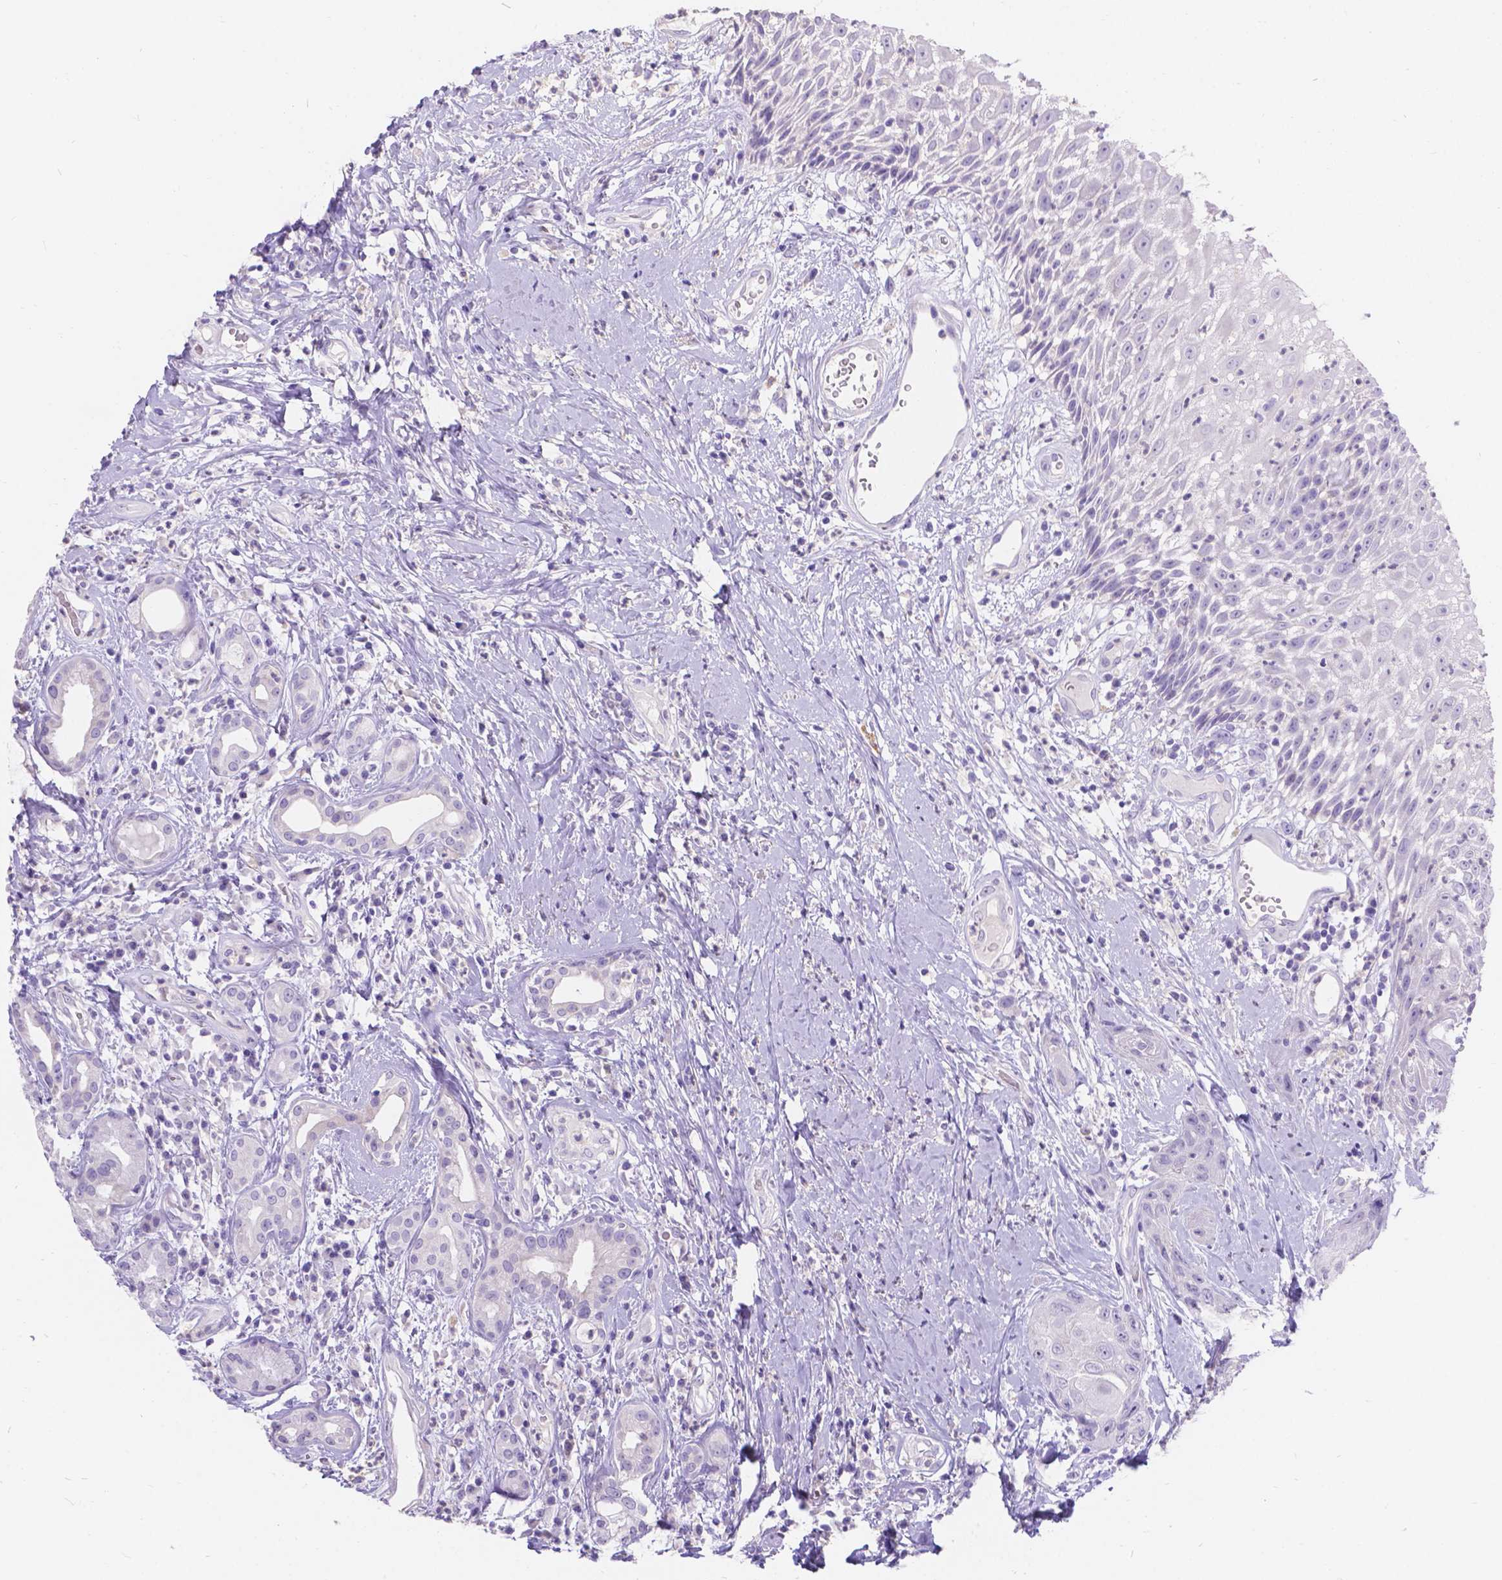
{"staining": {"intensity": "negative", "quantity": "none", "location": "none"}, "tissue": "head and neck cancer", "cell_type": "Tumor cells", "image_type": "cancer", "snomed": [{"axis": "morphology", "description": "Squamous cell carcinoma, NOS"}, {"axis": "topography", "description": "Head-Neck"}], "caption": "Tumor cells are negative for protein expression in human head and neck cancer (squamous cell carcinoma).", "gene": "GNRHR", "patient": {"sex": "male", "age": 57}}